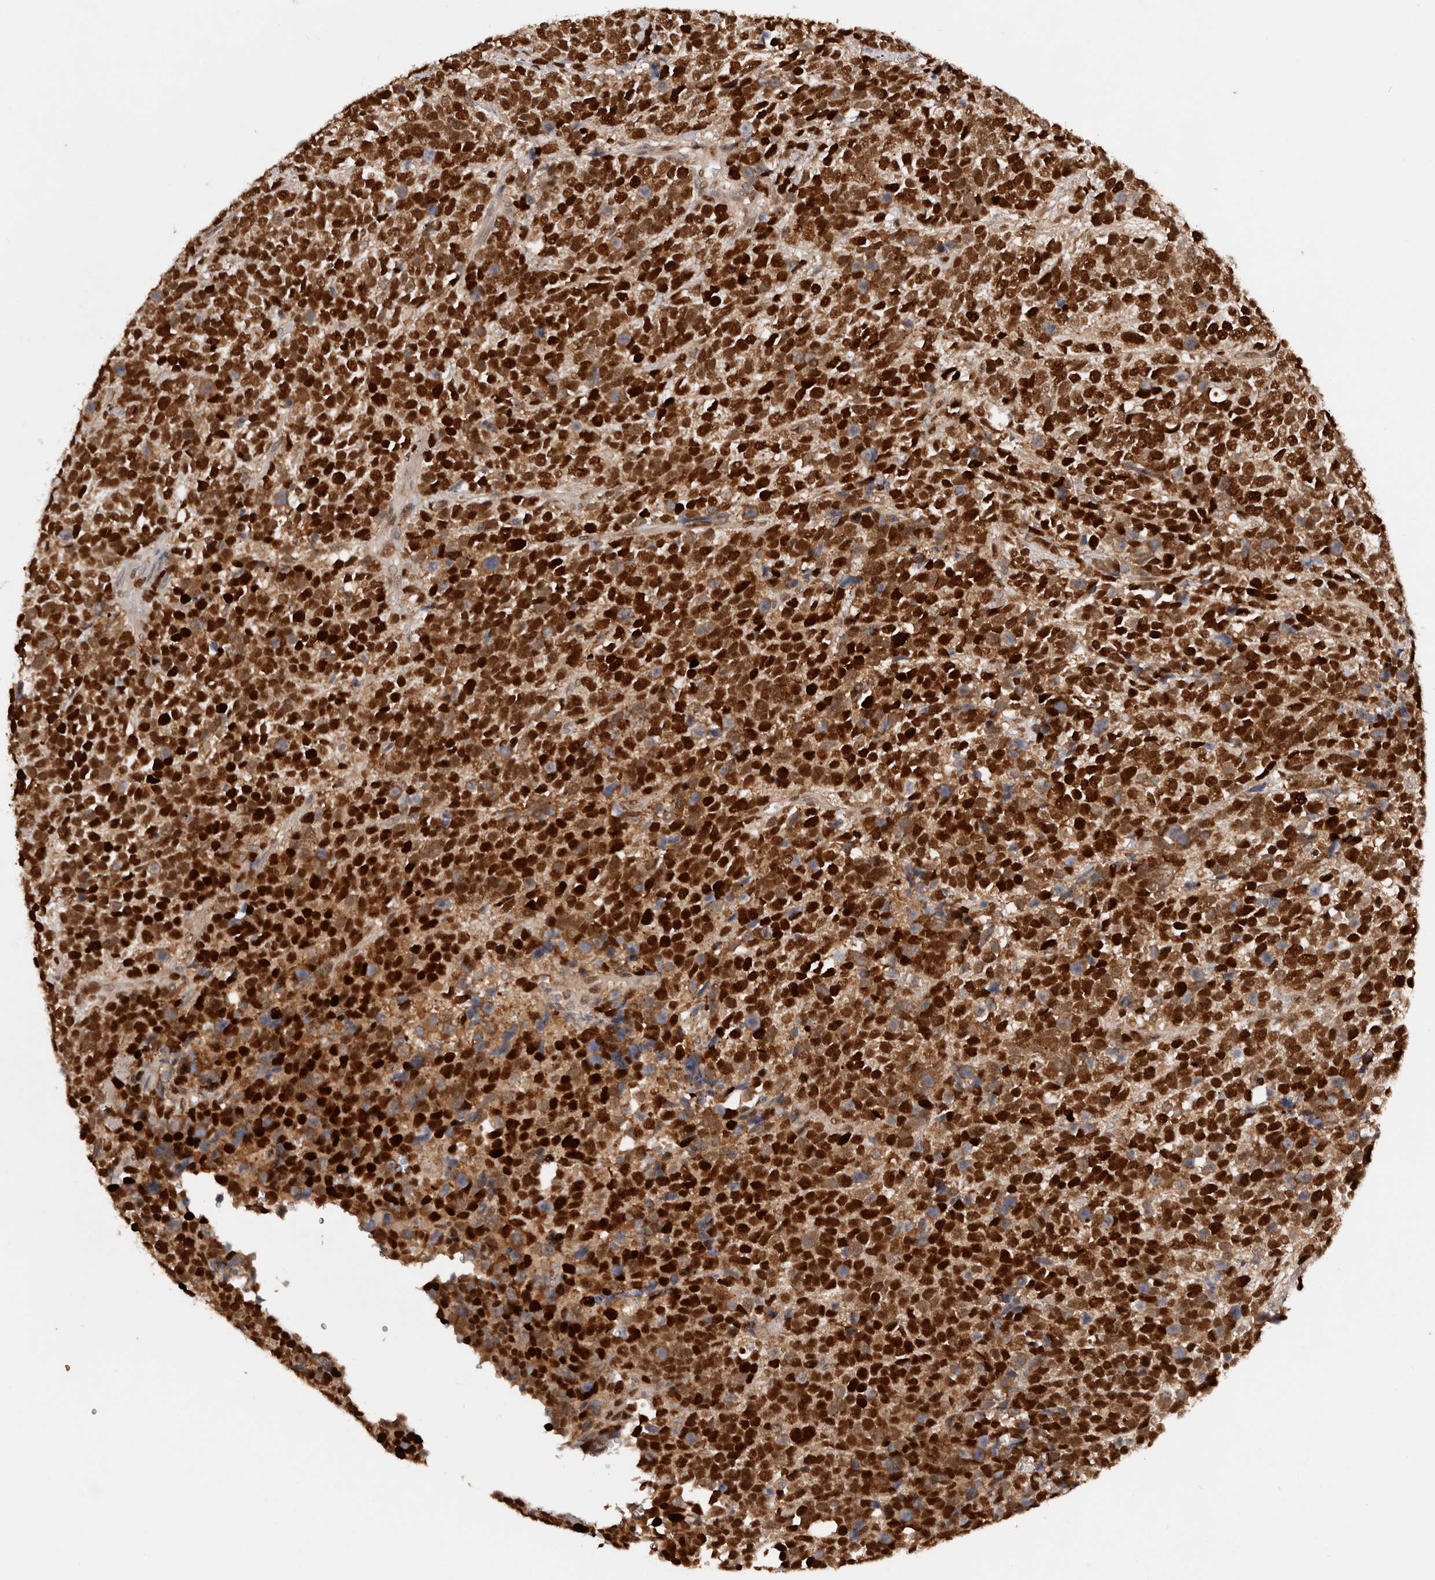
{"staining": {"intensity": "strong", "quantity": ">75%", "location": "cytoplasmic/membranous,nuclear"}, "tissue": "urothelial cancer", "cell_type": "Tumor cells", "image_type": "cancer", "snomed": [{"axis": "morphology", "description": "Urothelial carcinoma, High grade"}, {"axis": "topography", "description": "Urinary bladder"}], "caption": "Immunohistochemistry (IHC) image of high-grade urothelial carcinoma stained for a protein (brown), which reveals high levels of strong cytoplasmic/membranous and nuclear expression in approximately >75% of tumor cells.", "gene": "KLF7", "patient": {"sex": "female", "age": 82}}